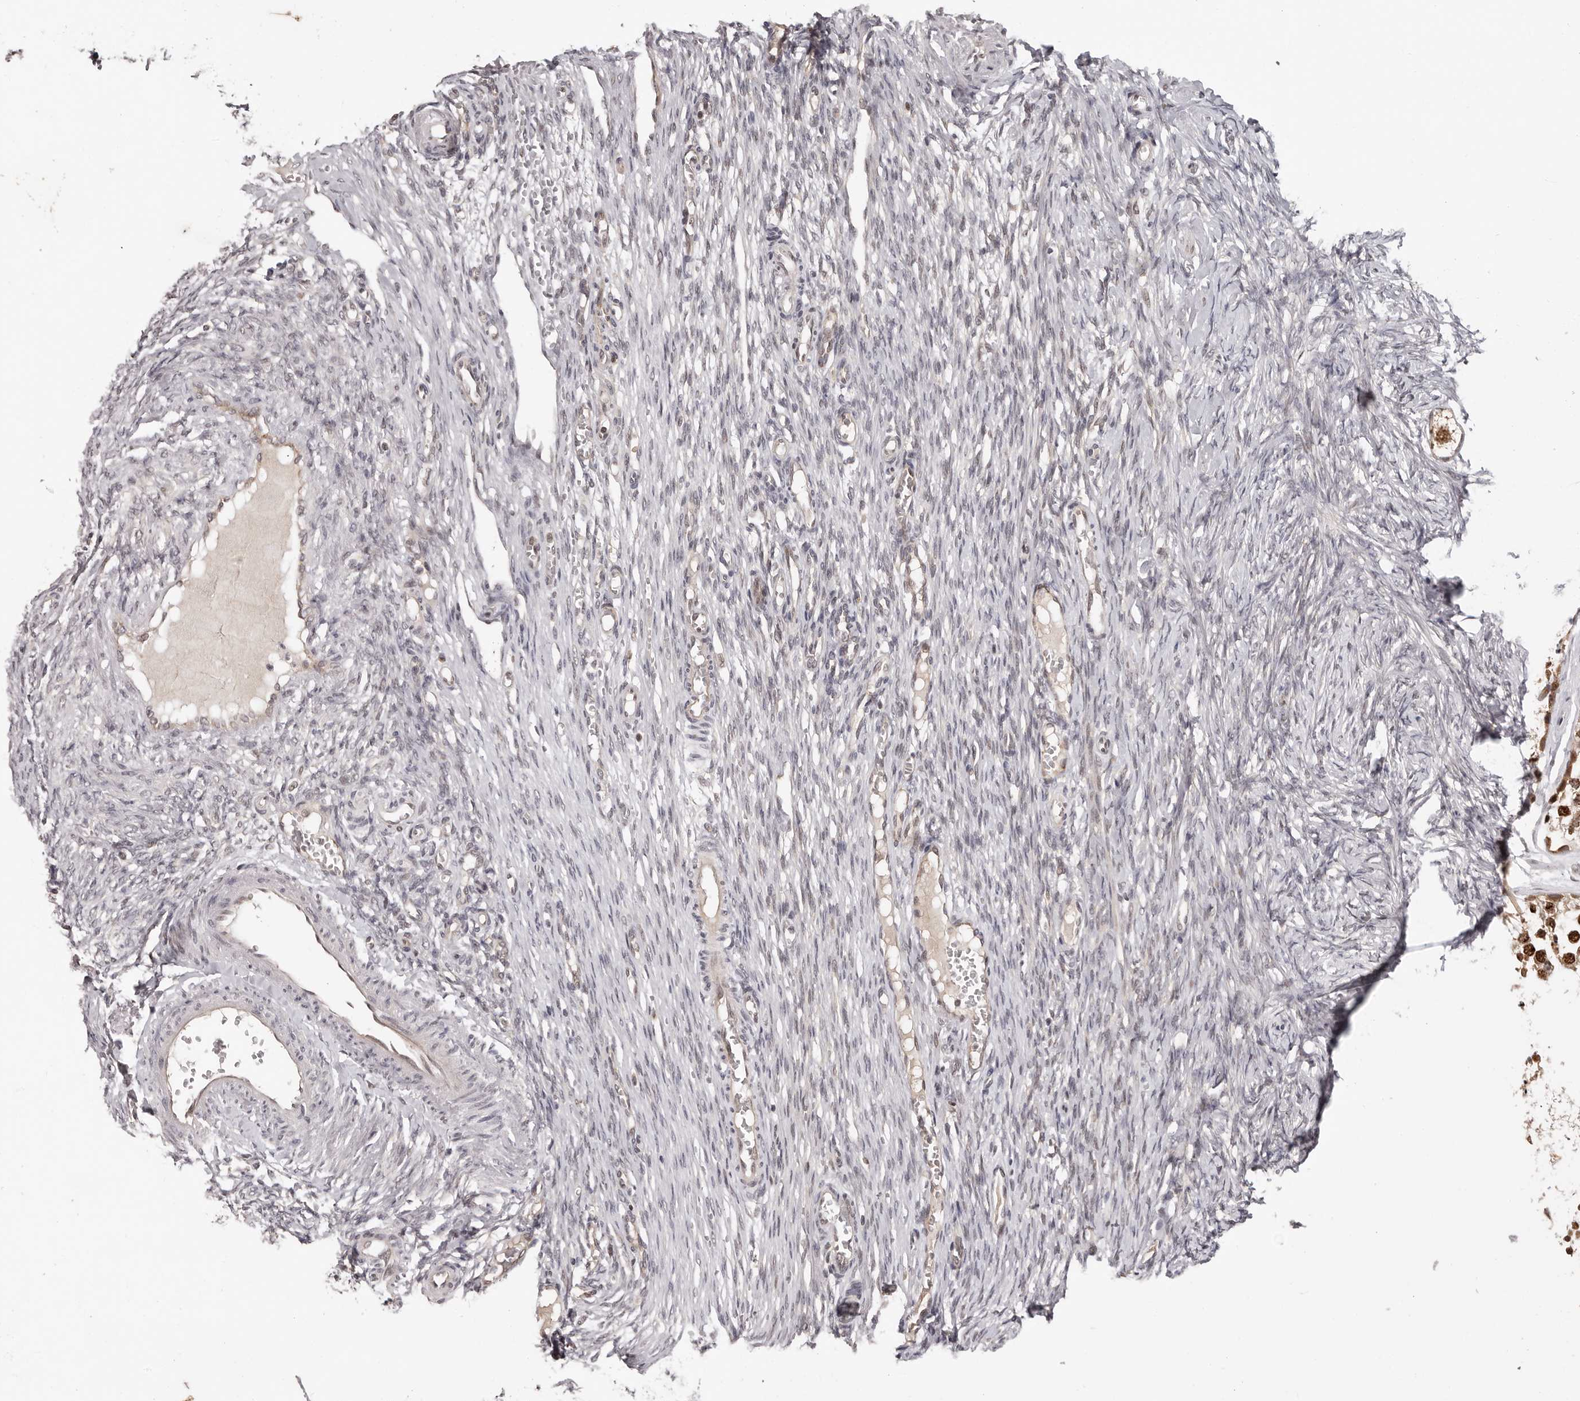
{"staining": {"intensity": "moderate", "quantity": ">75%", "location": "cytoplasmic/membranous,nuclear"}, "tissue": "ovary", "cell_type": "Follicle cells", "image_type": "normal", "snomed": [{"axis": "morphology", "description": "Adenocarcinoma, NOS"}, {"axis": "topography", "description": "Endometrium"}], "caption": "The micrograph displays immunohistochemical staining of unremarkable ovary. There is moderate cytoplasmic/membranous,nuclear positivity is present in approximately >75% of follicle cells.", "gene": "TBX5", "patient": {"sex": "female", "age": 32}}